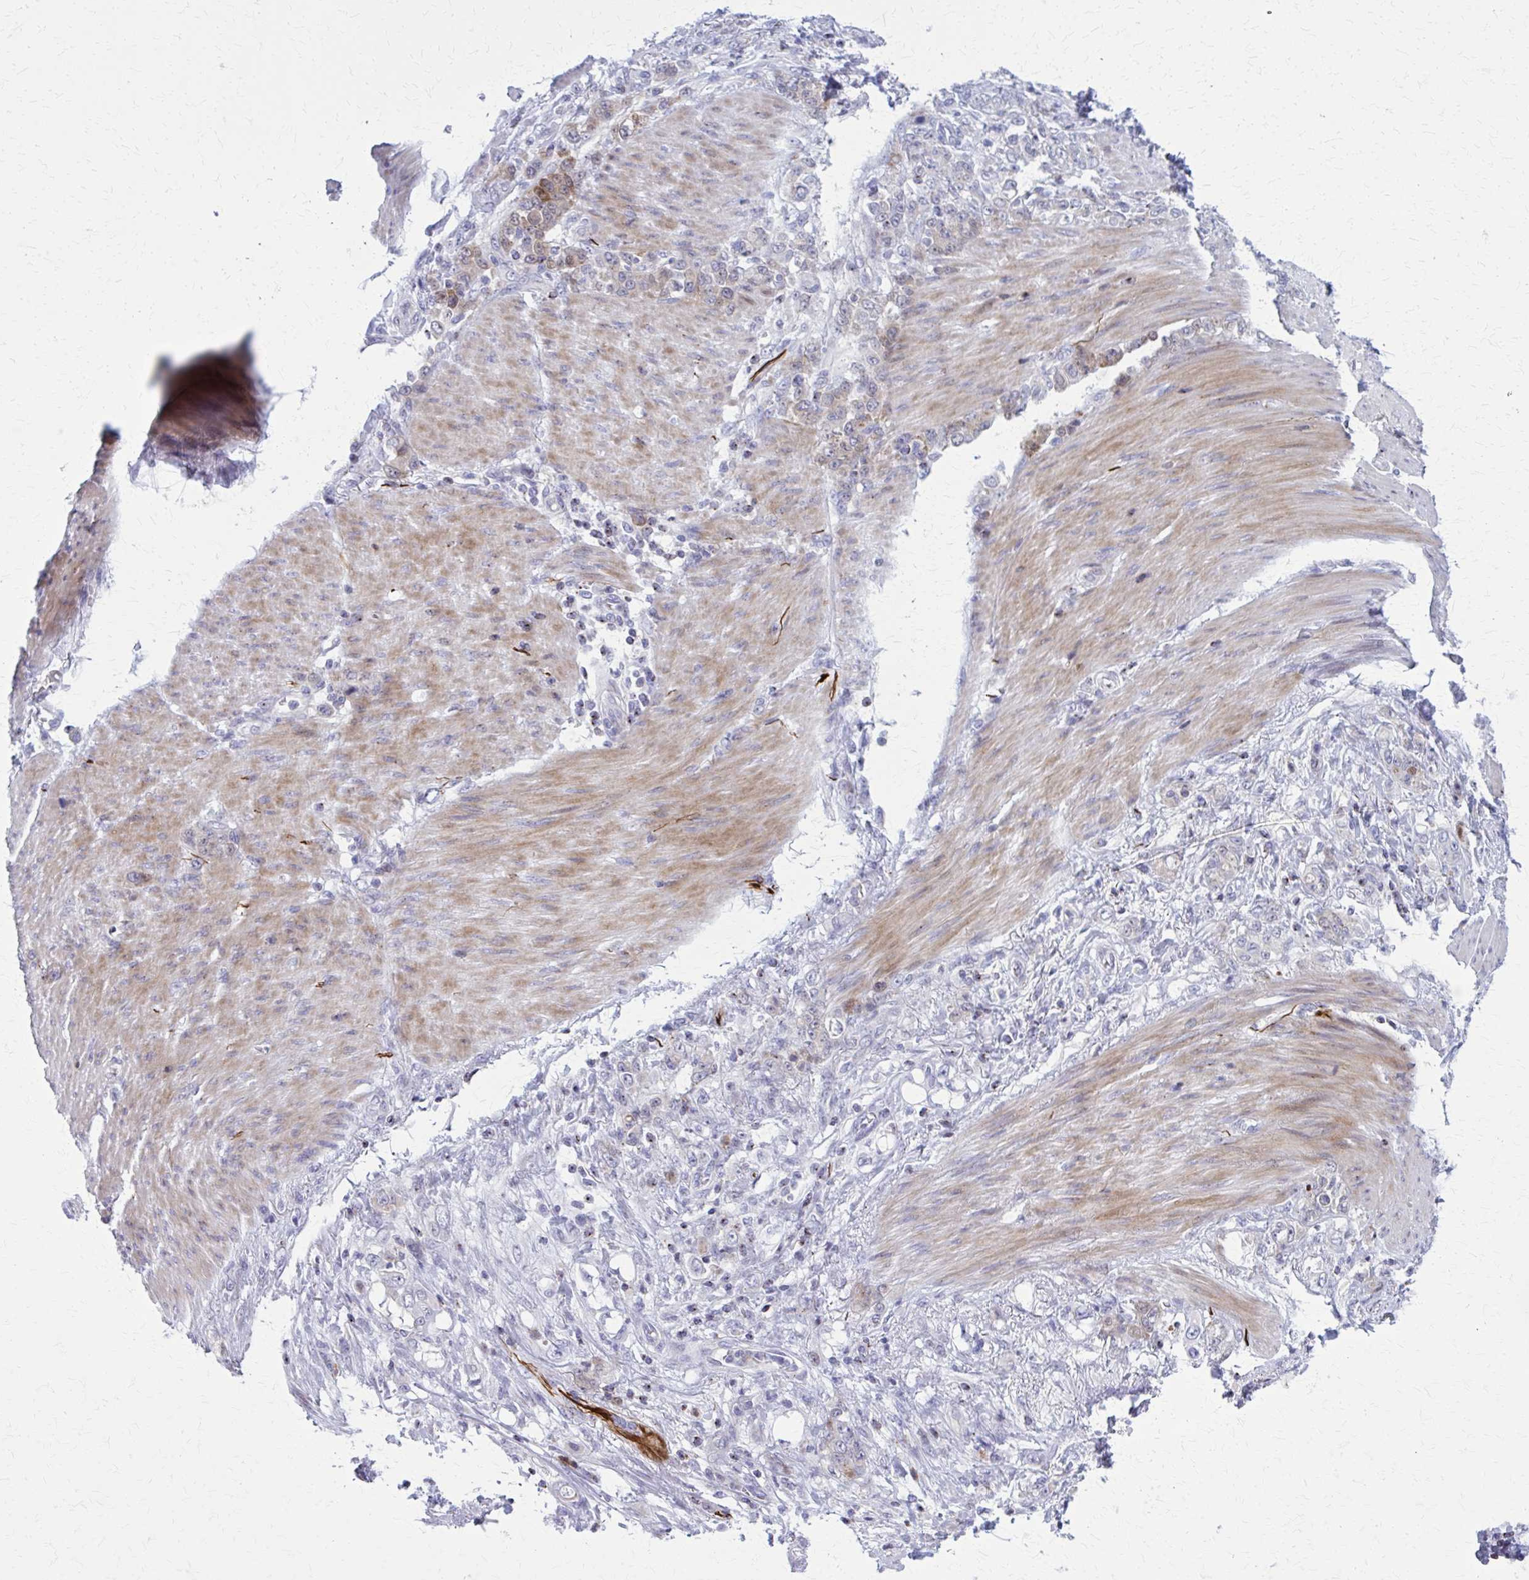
{"staining": {"intensity": "moderate", "quantity": "<25%", "location": "cytoplasmic/membranous"}, "tissue": "stomach cancer", "cell_type": "Tumor cells", "image_type": "cancer", "snomed": [{"axis": "morphology", "description": "Adenocarcinoma, NOS"}, {"axis": "topography", "description": "Stomach"}], "caption": "Immunohistochemistry of human stomach cancer displays low levels of moderate cytoplasmic/membranous positivity in about <25% of tumor cells.", "gene": "PEDS1", "patient": {"sex": "female", "age": 79}}